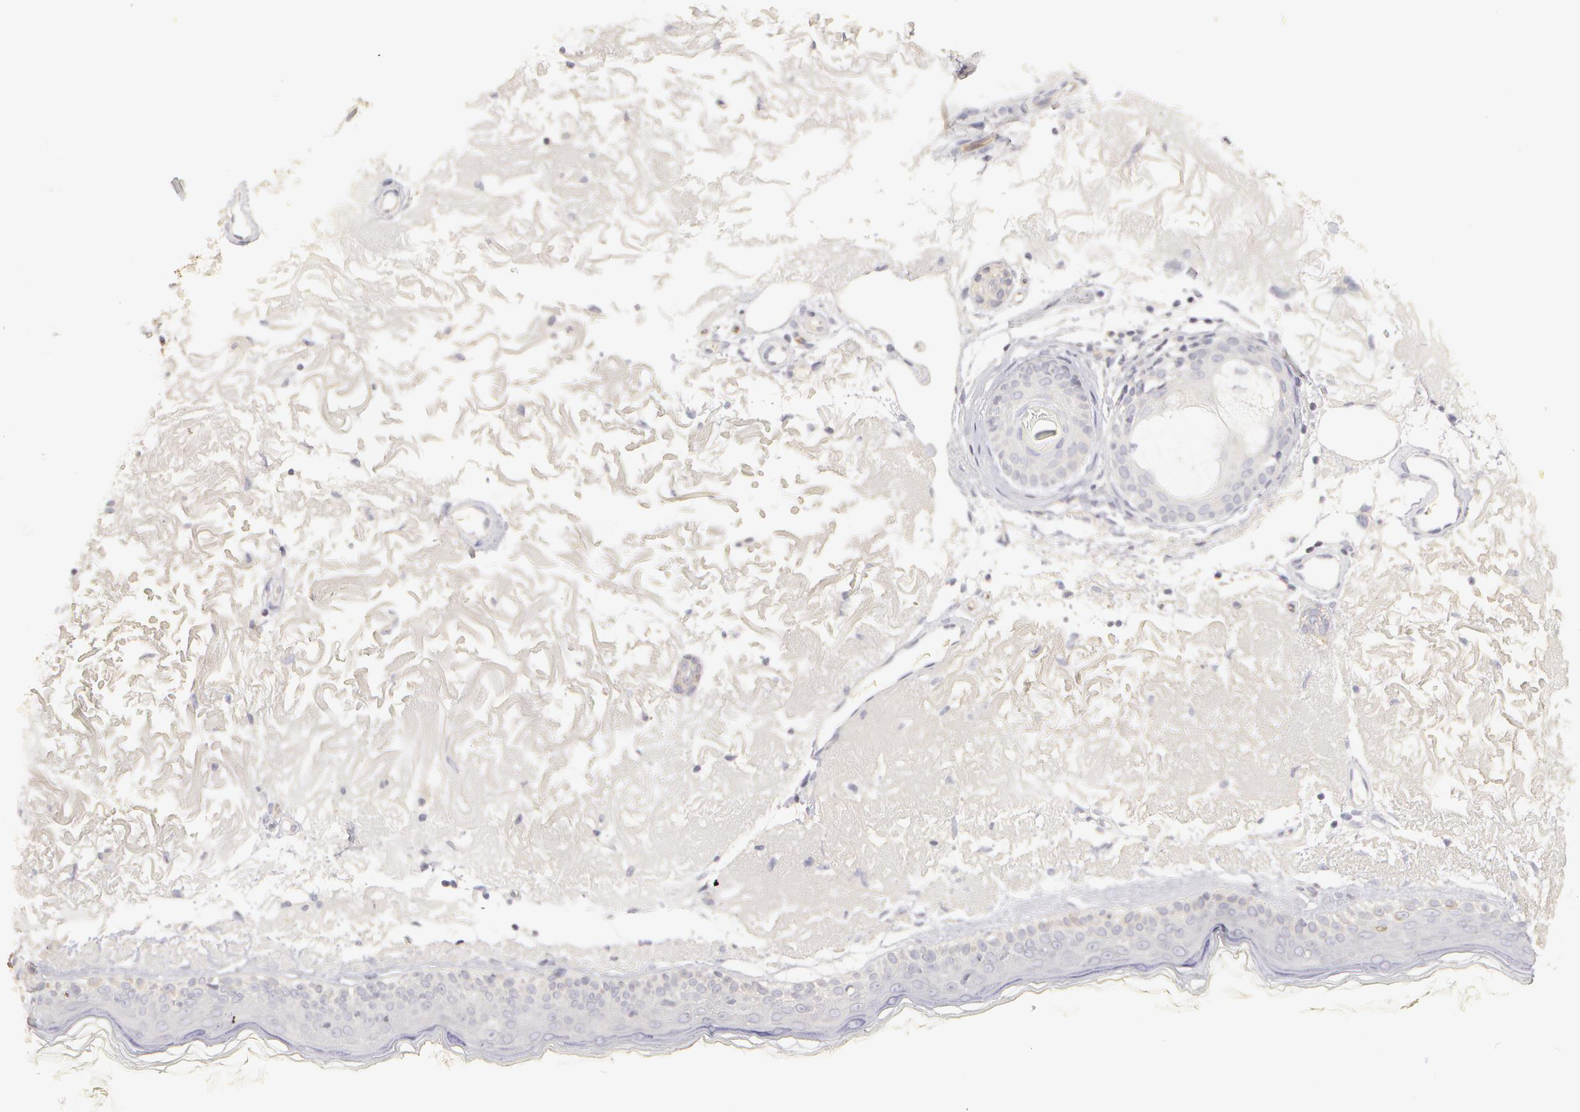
{"staining": {"intensity": "negative", "quantity": "none", "location": "none"}, "tissue": "skin", "cell_type": "Fibroblasts", "image_type": "normal", "snomed": [{"axis": "morphology", "description": "Normal tissue, NOS"}, {"axis": "topography", "description": "Skin"}], "caption": "This is a photomicrograph of immunohistochemistry (IHC) staining of normal skin, which shows no expression in fibroblasts. (Immunohistochemistry, brightfield microscopy, high magnification).", "gene": "ABCB1", "patient": {"sex": "female", "age": 90}}